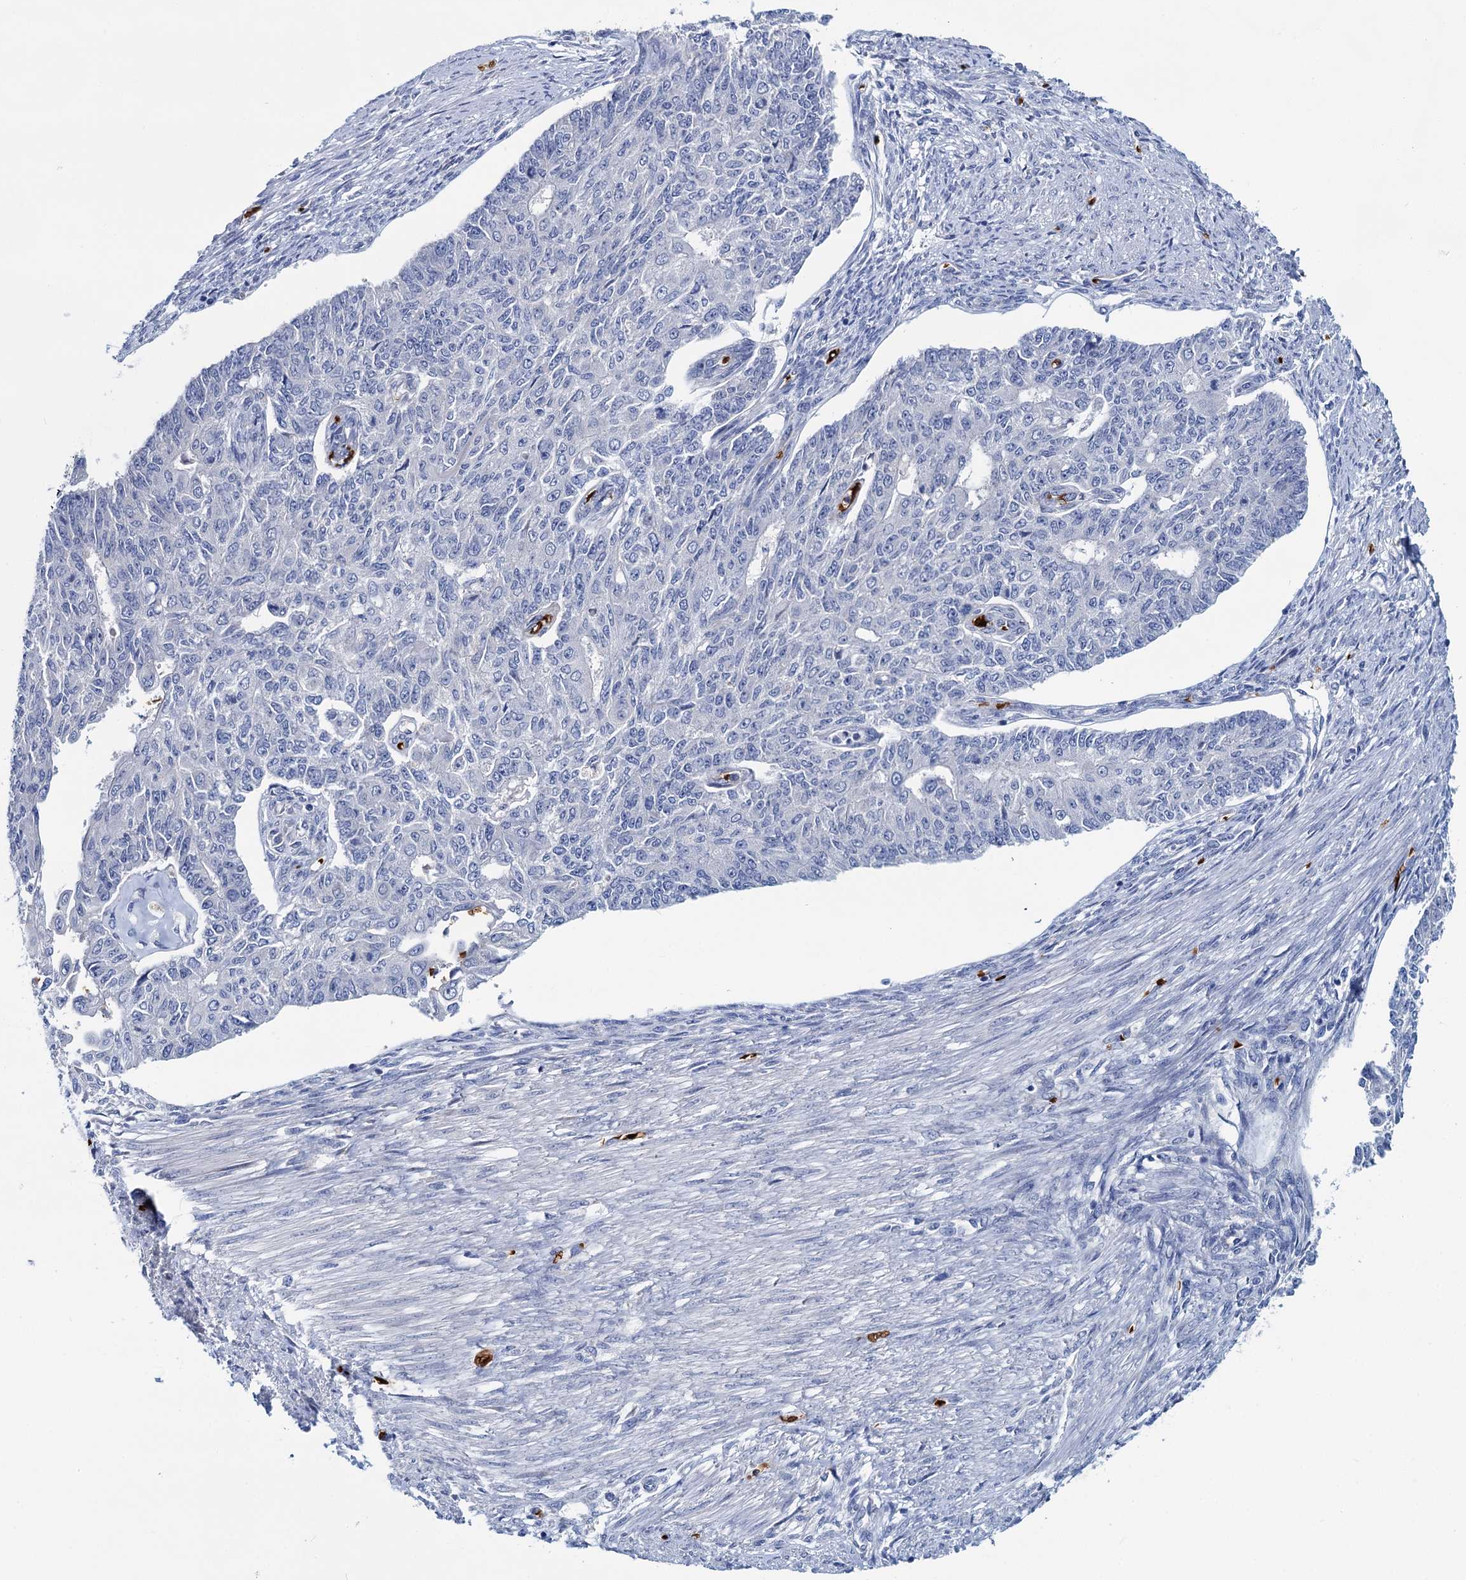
{"staining": {"intensity": "negative", "quantity": "none", "location": "none"}, "tissue": "endometrial cancer", "cell_type": "Tumor cells", "image_type": "cancer", "snomed": [{"axis": "morphology", "description": "Adenocarcinoma, NOS"}, {"axis": "topography", "description": "Endometrium"}], "caption": "An immunohistochemistry image of endometrial adenocarcinoma is shown. There is no staining in tumor cells of endometrial adenocarcinoma.", "gene": "ATG2A", "patient": {"sex": "female", "age": 32}}